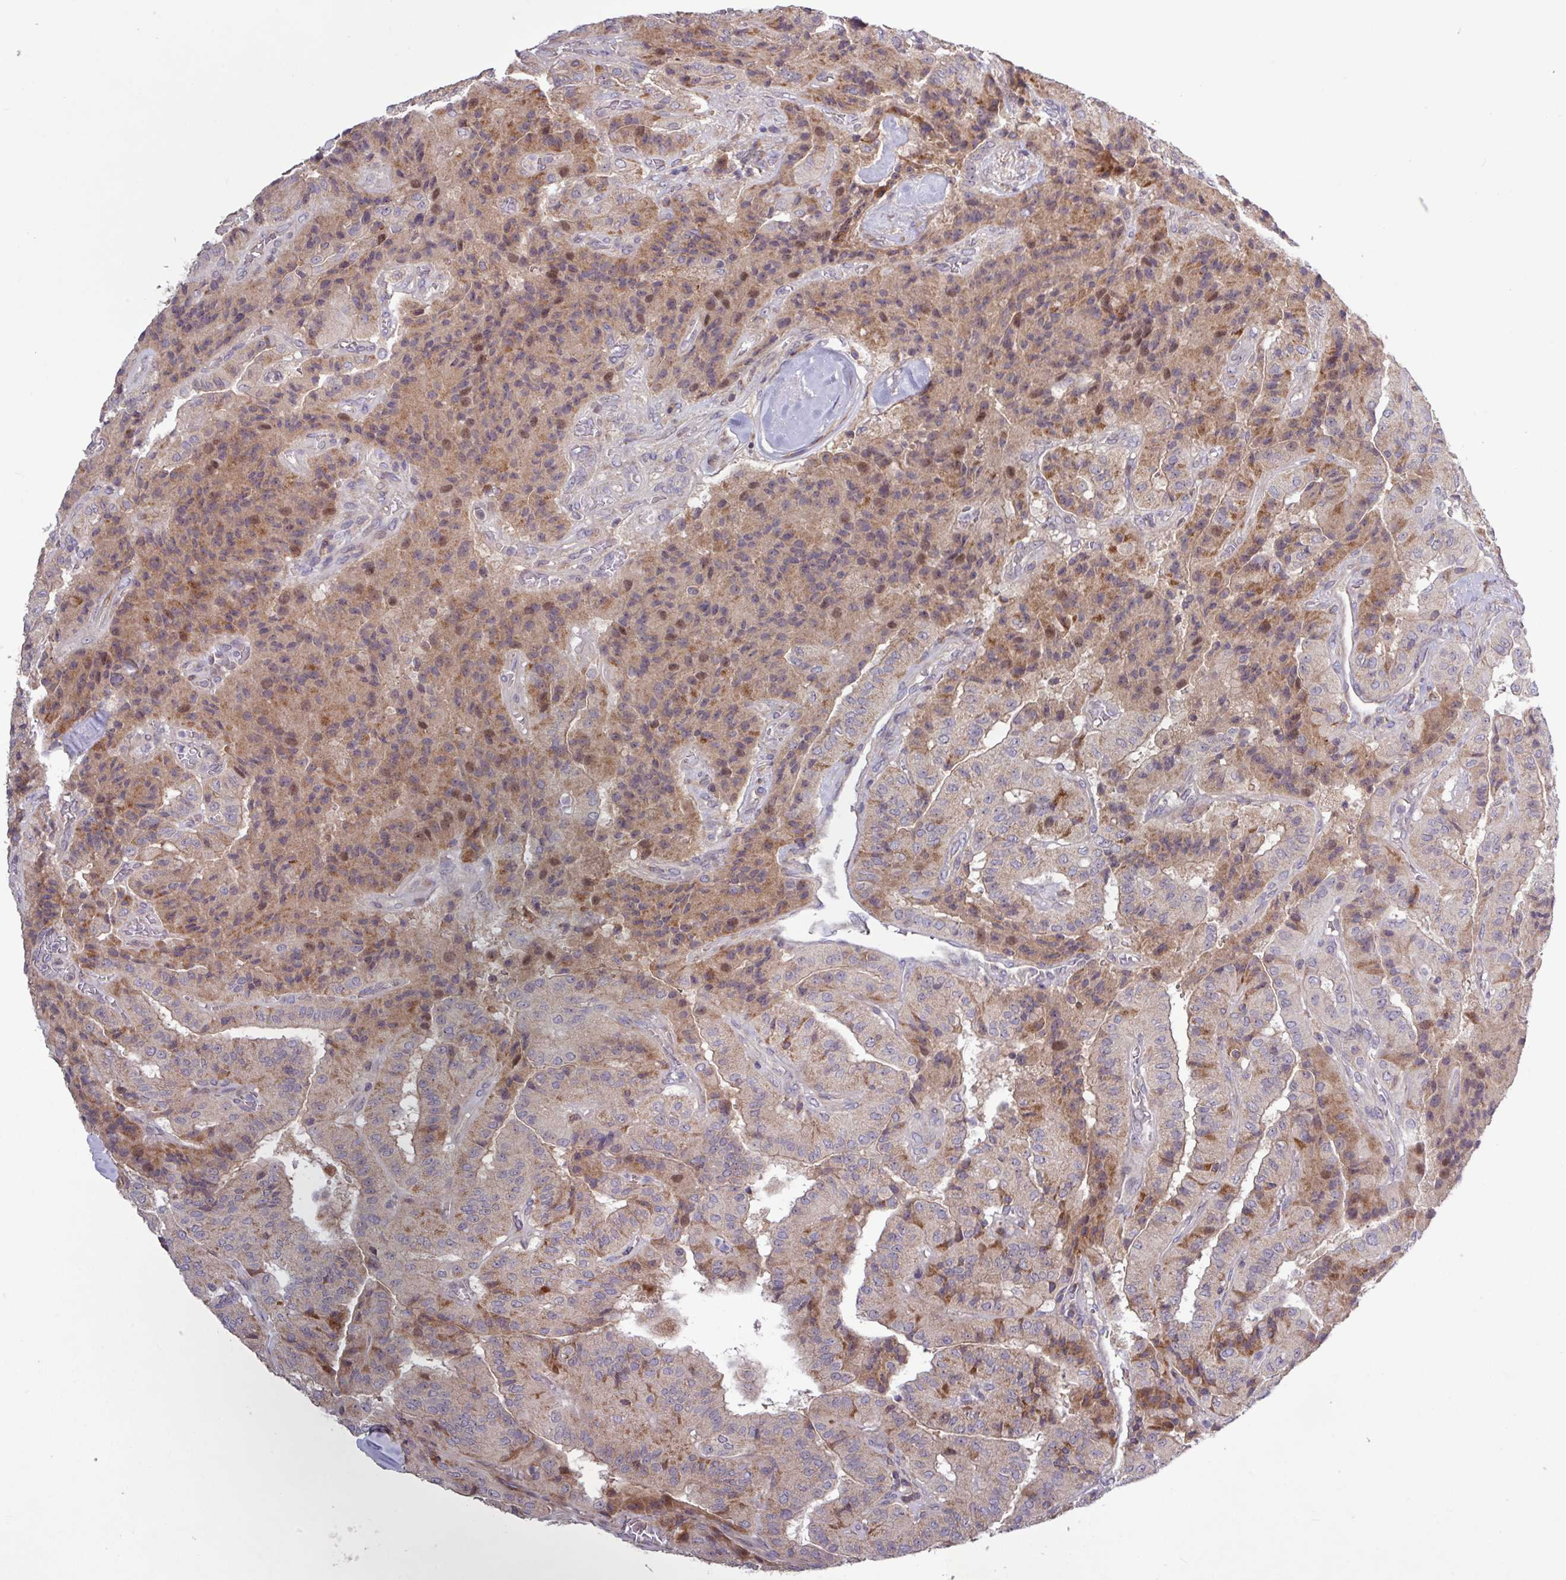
{"staining": {"intensity": "moderate", "quantity": "25%-75%", "location": "cytoplasmic/membranous"}, "tissue": "thyroid cancer", "cell_type": "Tumor cells", "image_type": "cancer", "snomed": [{"axis": "morphology", "description": "Normal tissue, NOS"}, {"axis": "morphology", "description": "Papillary adenocarcinoma, NOS"}, {"axis": "topography", "description": "Thyroid gland"}], "caption": "Thyroid papillary adenocarcinoma was stained to show a protein in brown. There is medium levels of moderate cytoplasmic/membranous expression in about 25%-75% of tumor cells.", "gene": "TNFSF12", "patient": {"sex": "female", "age": 59}}